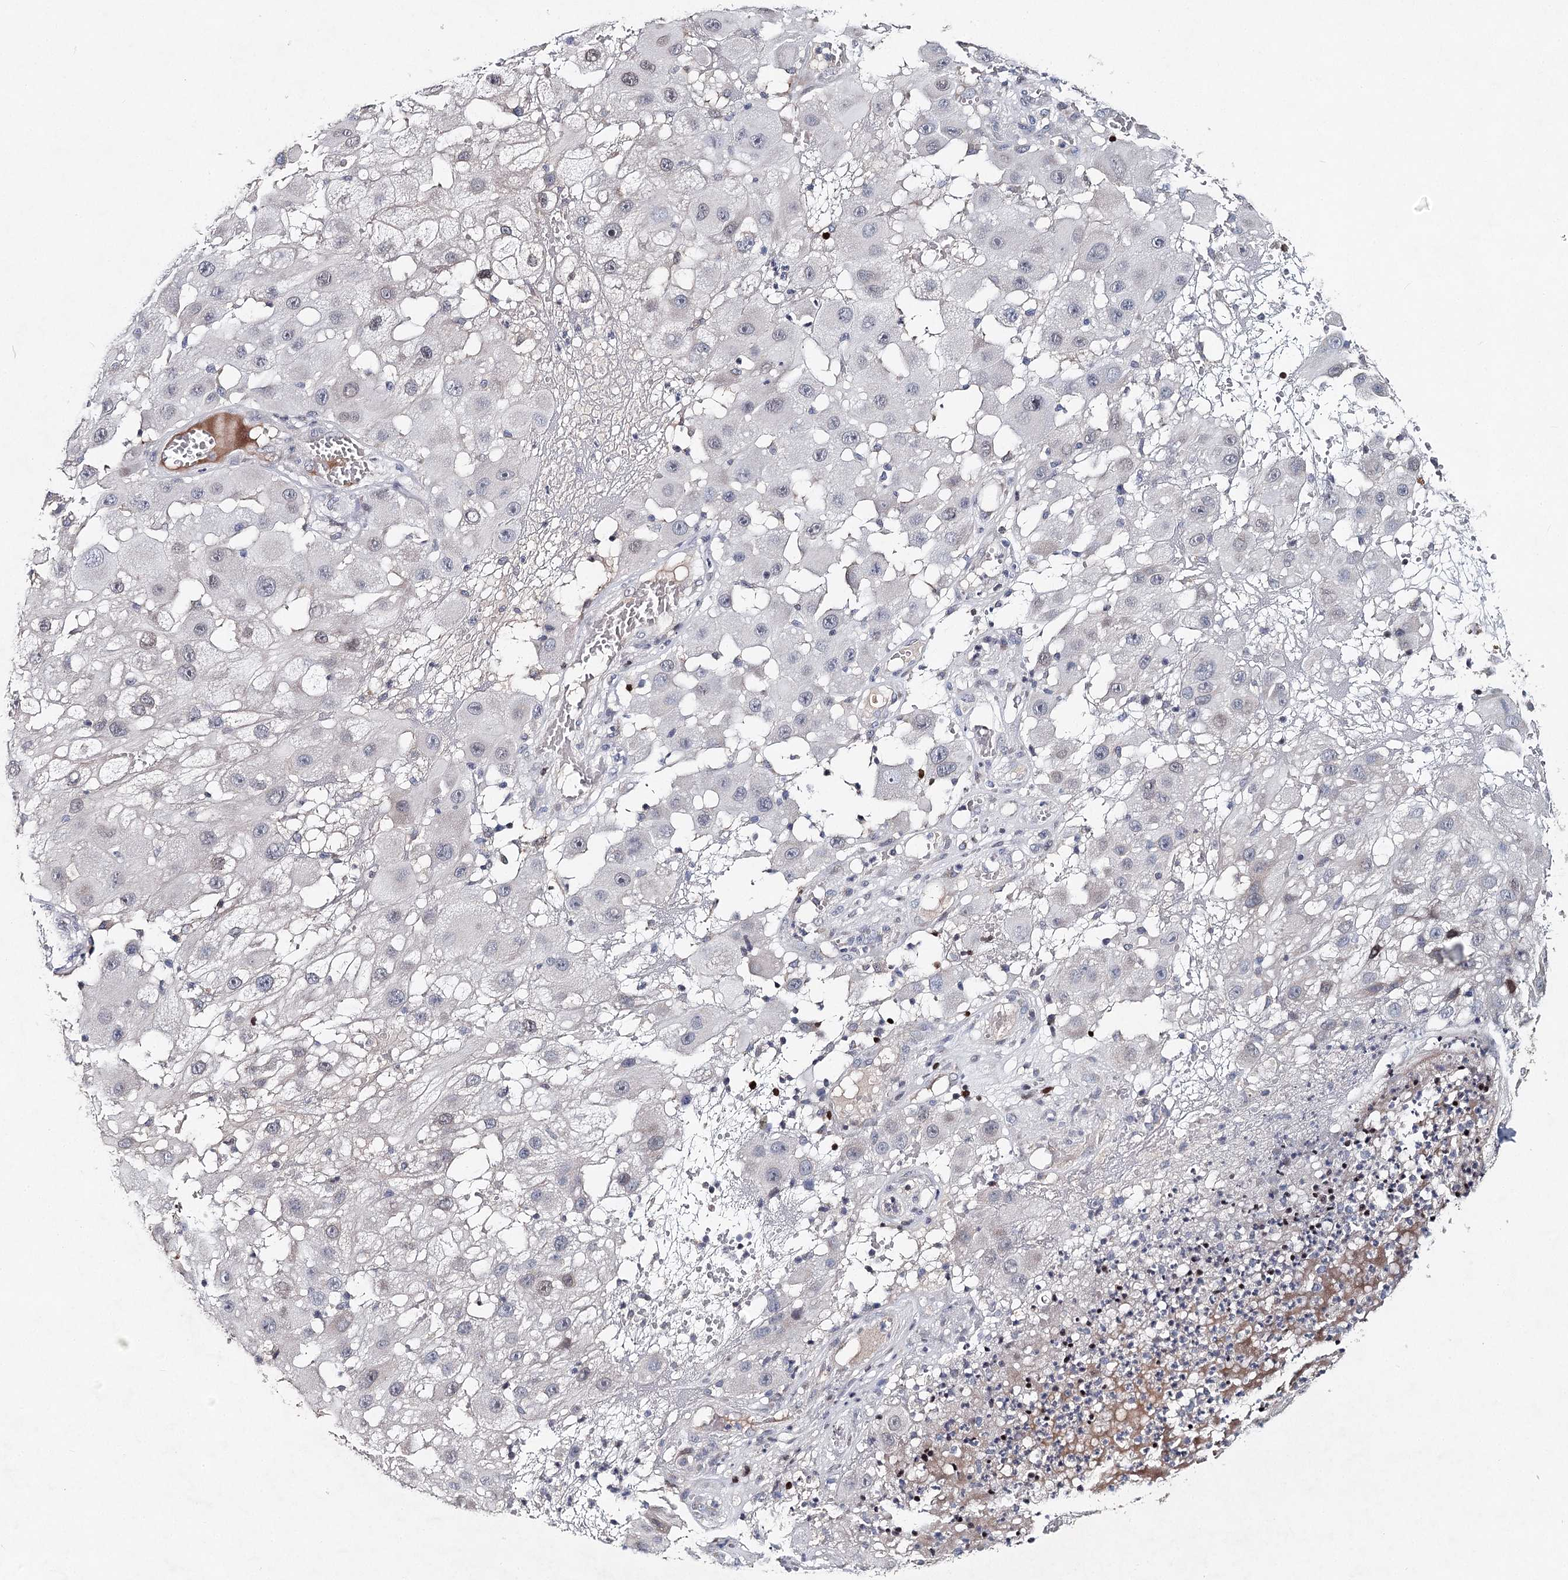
{"staining": {"intensity": "negative", "quantity": "none", "location": "none"}, "tissue": "melanoma", "cell_type": "Tumor cells", "image_type": "cancer", "snomed": [{"axis": "morphology", "description": "Malignant melanoma, NOS"}, {"axis": "topography", "description": "Skin"}], "caption": "This is an immunohistochemistry image of human malignant melanoma. There is no positivity in tumor cells.", "gene": "FRMD4A", "patient": {"sex": "female", "age": 81}}